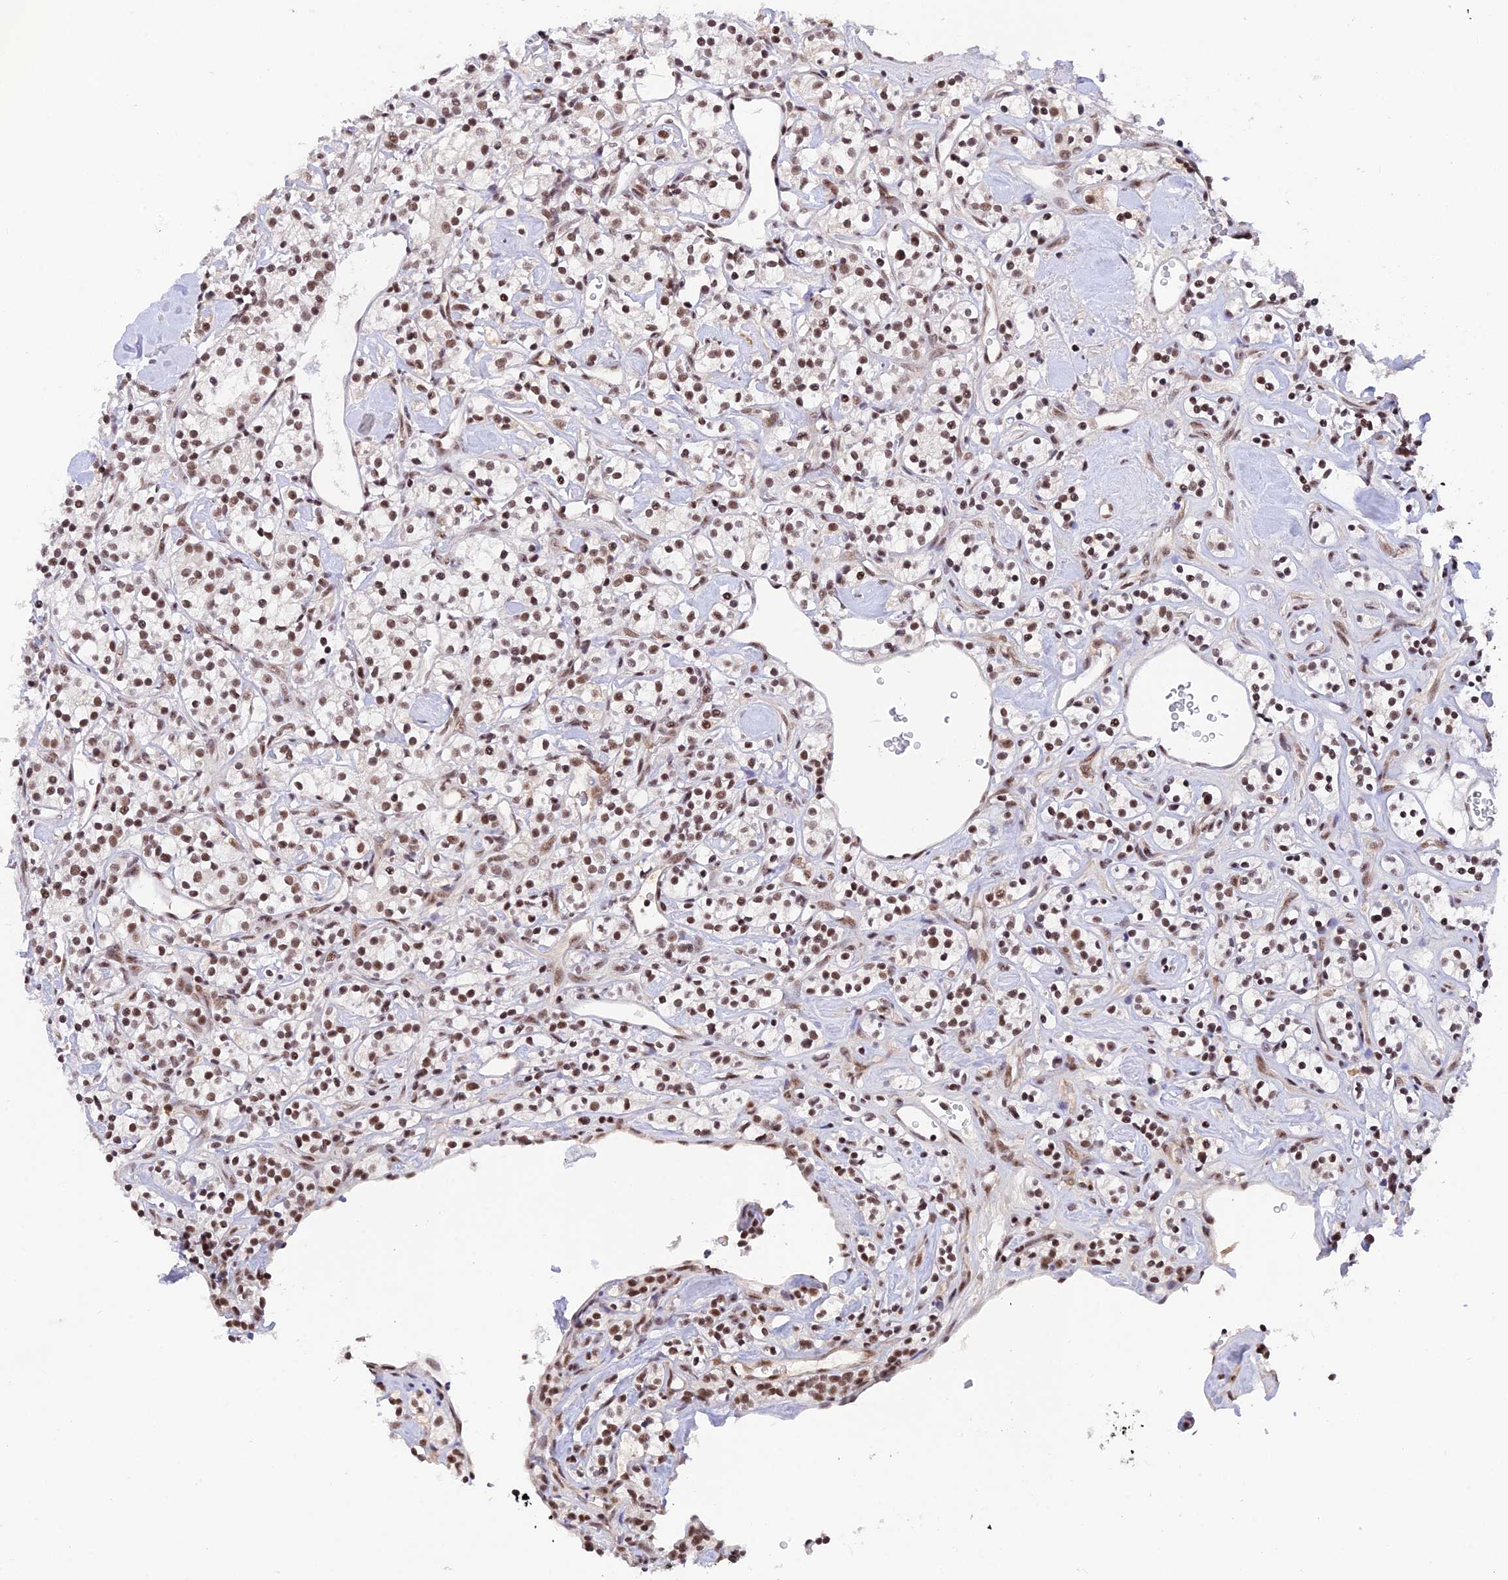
{"staining": {"intensity": "strong", "quantity": ">75%", "location": "nuclear"}, "tissue": "renal cancer", "cell_type": "Tumor cells", "image_type": "cancer", "snomed": [{"axis": "morphology", "description": "Adenocarcinoma, NOS"}, {"axis": "topography", "description": "Kidney"}], "caption": "Protein staining of adenocarcinoma (renal) tissue shows strong nuclear staining in approximately >75% of tumor cells. (IHC, brightfield microscopy, high magnification).", "gene": "THAP11", "patient": {"sex": "male", "age": 77}}